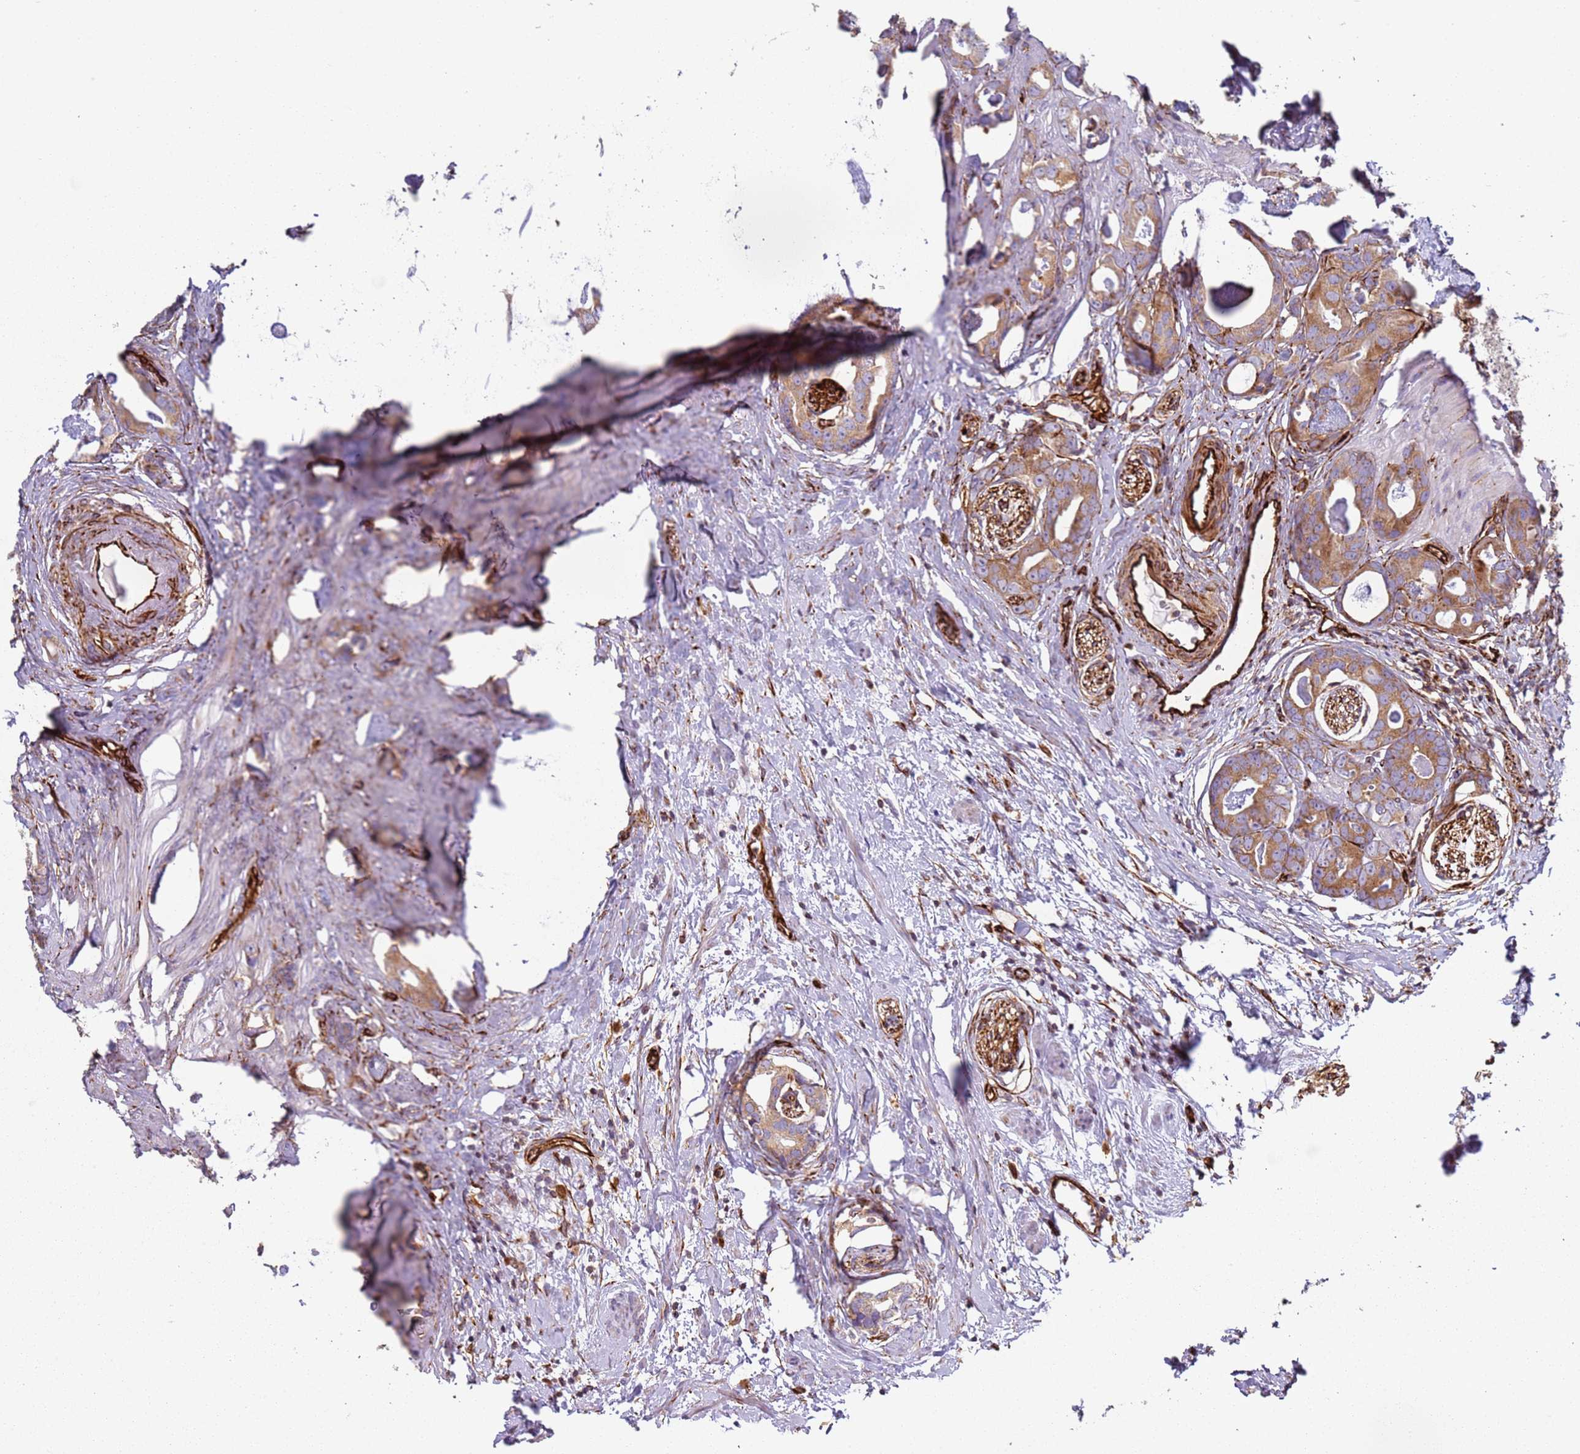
{"staining": {"intensity": "moderate", "quantity": ">75%", "location": "cytoplasmic/membranous"}, "tissue": "prostate cancer", "cell_type": "Tumor cells", "image_type": "cancer", "snomed": [{"axis": "morphology", "description": "Adenocarcinoma, Low grade"}, {"axis": "topography", "description": "Prostate"}], "caption": "Prostate adenocarcinoma (low-grade) was stained to show a protein in brown. There is medium levels of moderate cytoplasmic/membranous staining in approximately >75% of tumor cells.", "gene": "SNAPIN", "patient": {"sex": "male", "age": 63}}